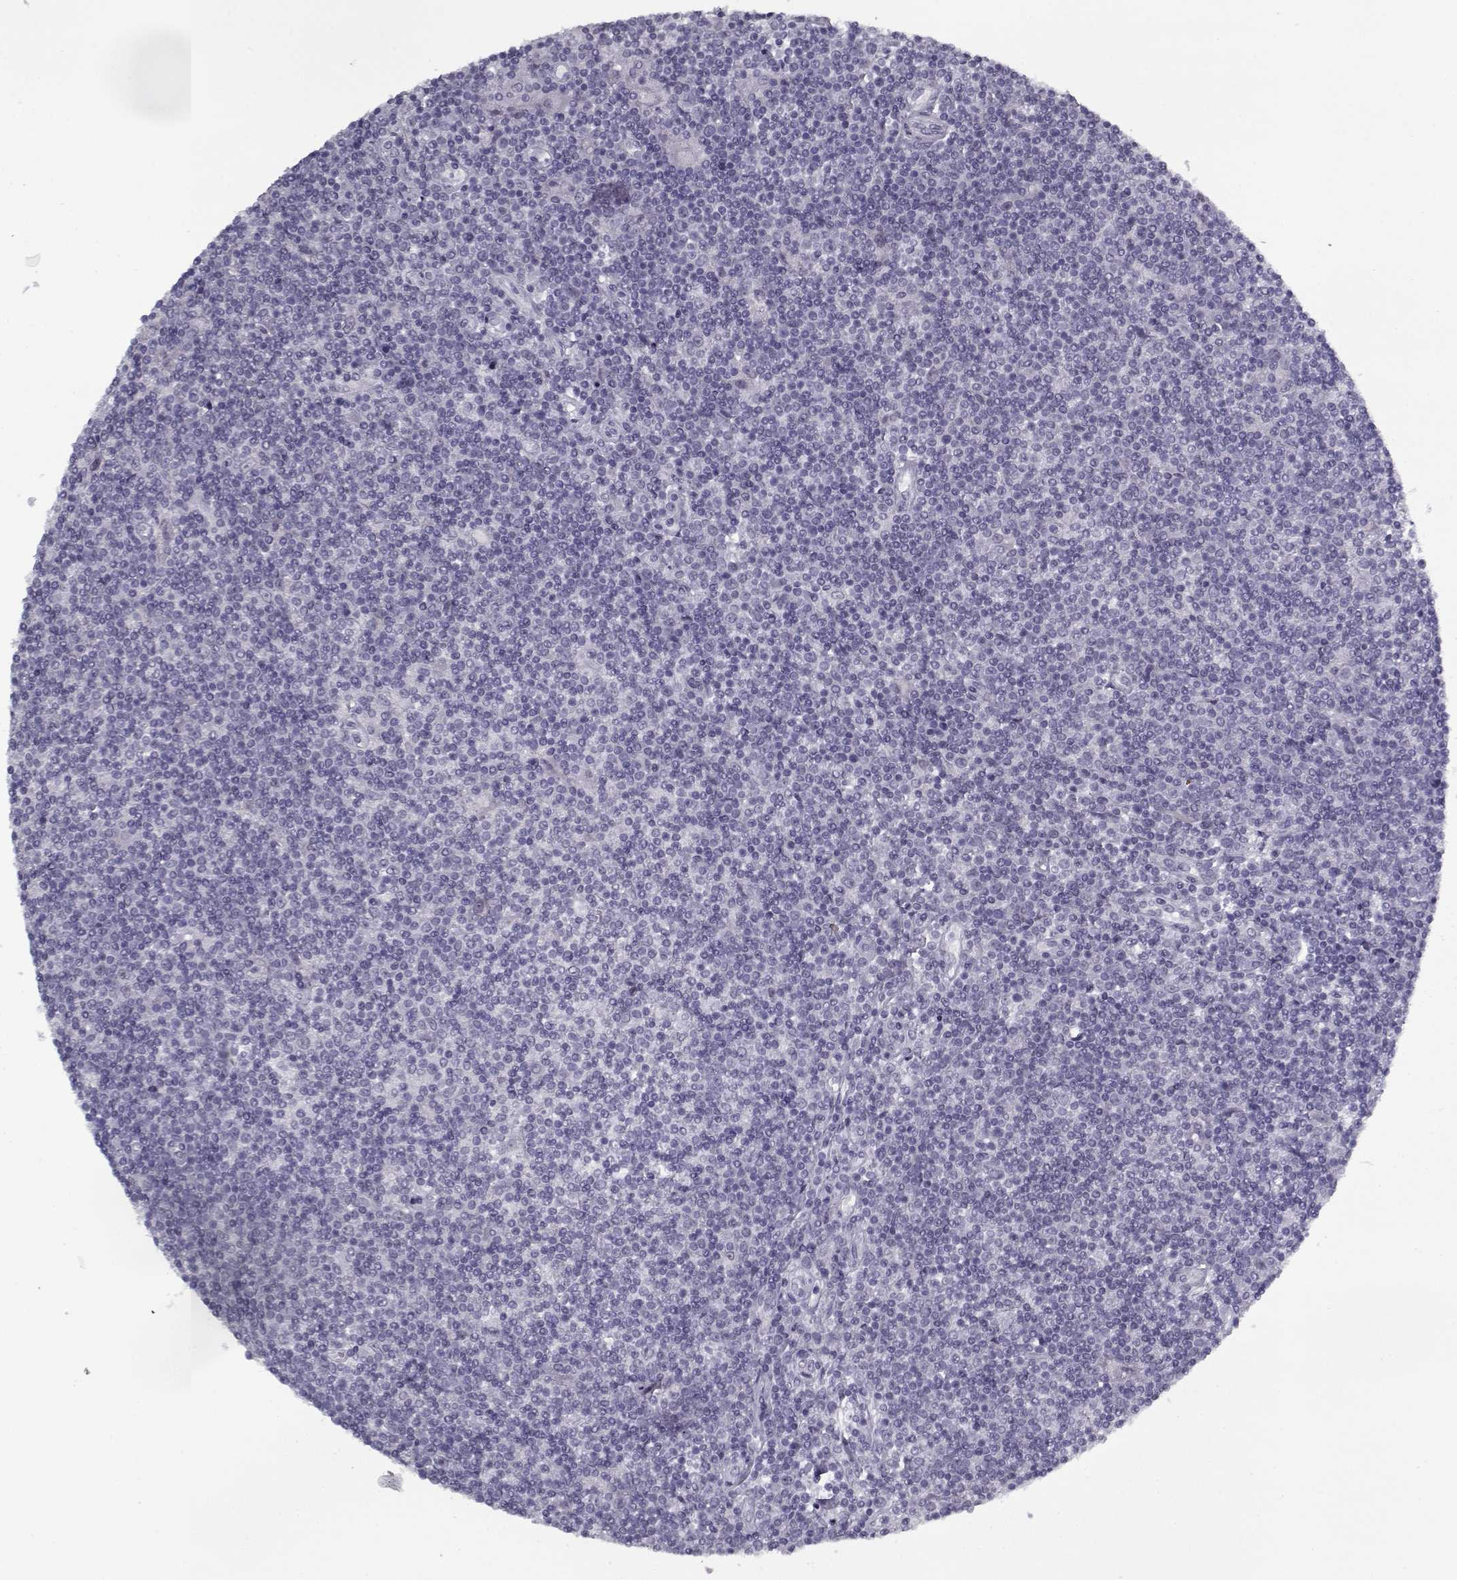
{"staining": {"intensity": "negative", "quantity": "none", "location": "none"}, "tissue": "lymphoma", "cell_type": "Tumor cells", "image_type": "cancer", "snomed": [{"axis": "morphology", "description": "Hodgkin's disease, NOS"}, {"axis": "topography", "description": "Lymph node"}], "caption": "Immunohistochemistry photomicrograph of human lymphoma stained for a protein (brown), which exhibits no positivity in tumor cells. (DAB immunohistochemistry (IHC), high magnification).", "gene": "RNF32", "patient": {"sex": "male", "age": 40}}